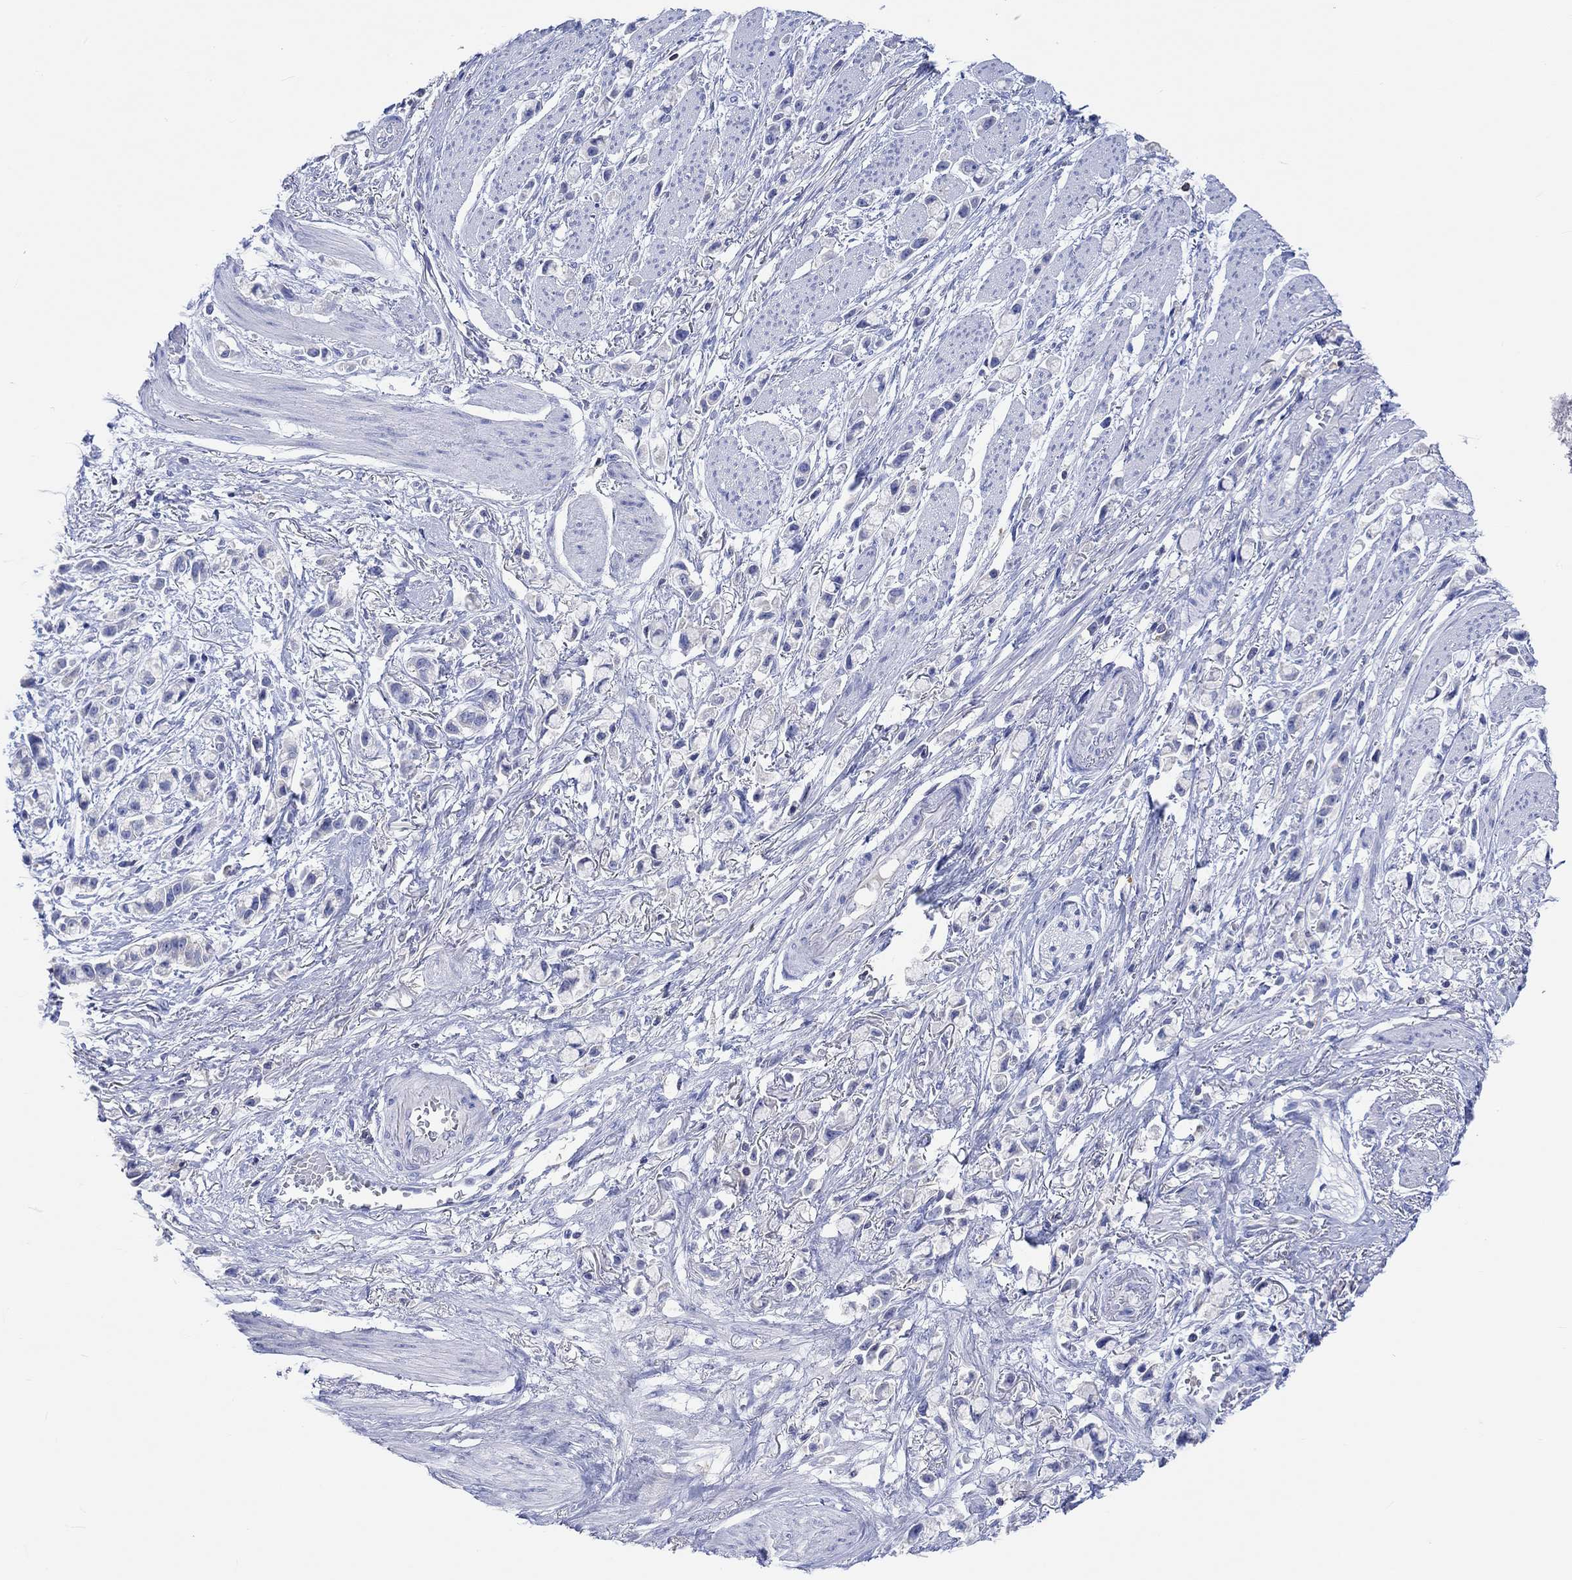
{"staining": {"intensity": "negative", "quantity": "none", "location": "none"}, "tissue": "stomach cancer", "cell_type": "Tumor cells", "image_type": "cancer", "snomed": [{"axis": "morphology", "description": "Adenocarcinoma, NOS"}, {"axis": "topography", "description": "Stomach"}], "caption": "Stomach cancer was stained to show a protein in brown. There is no significant staining in tumor cells.", "gene": "GCM1", "patient": {"sex": "female", "age": 81}}